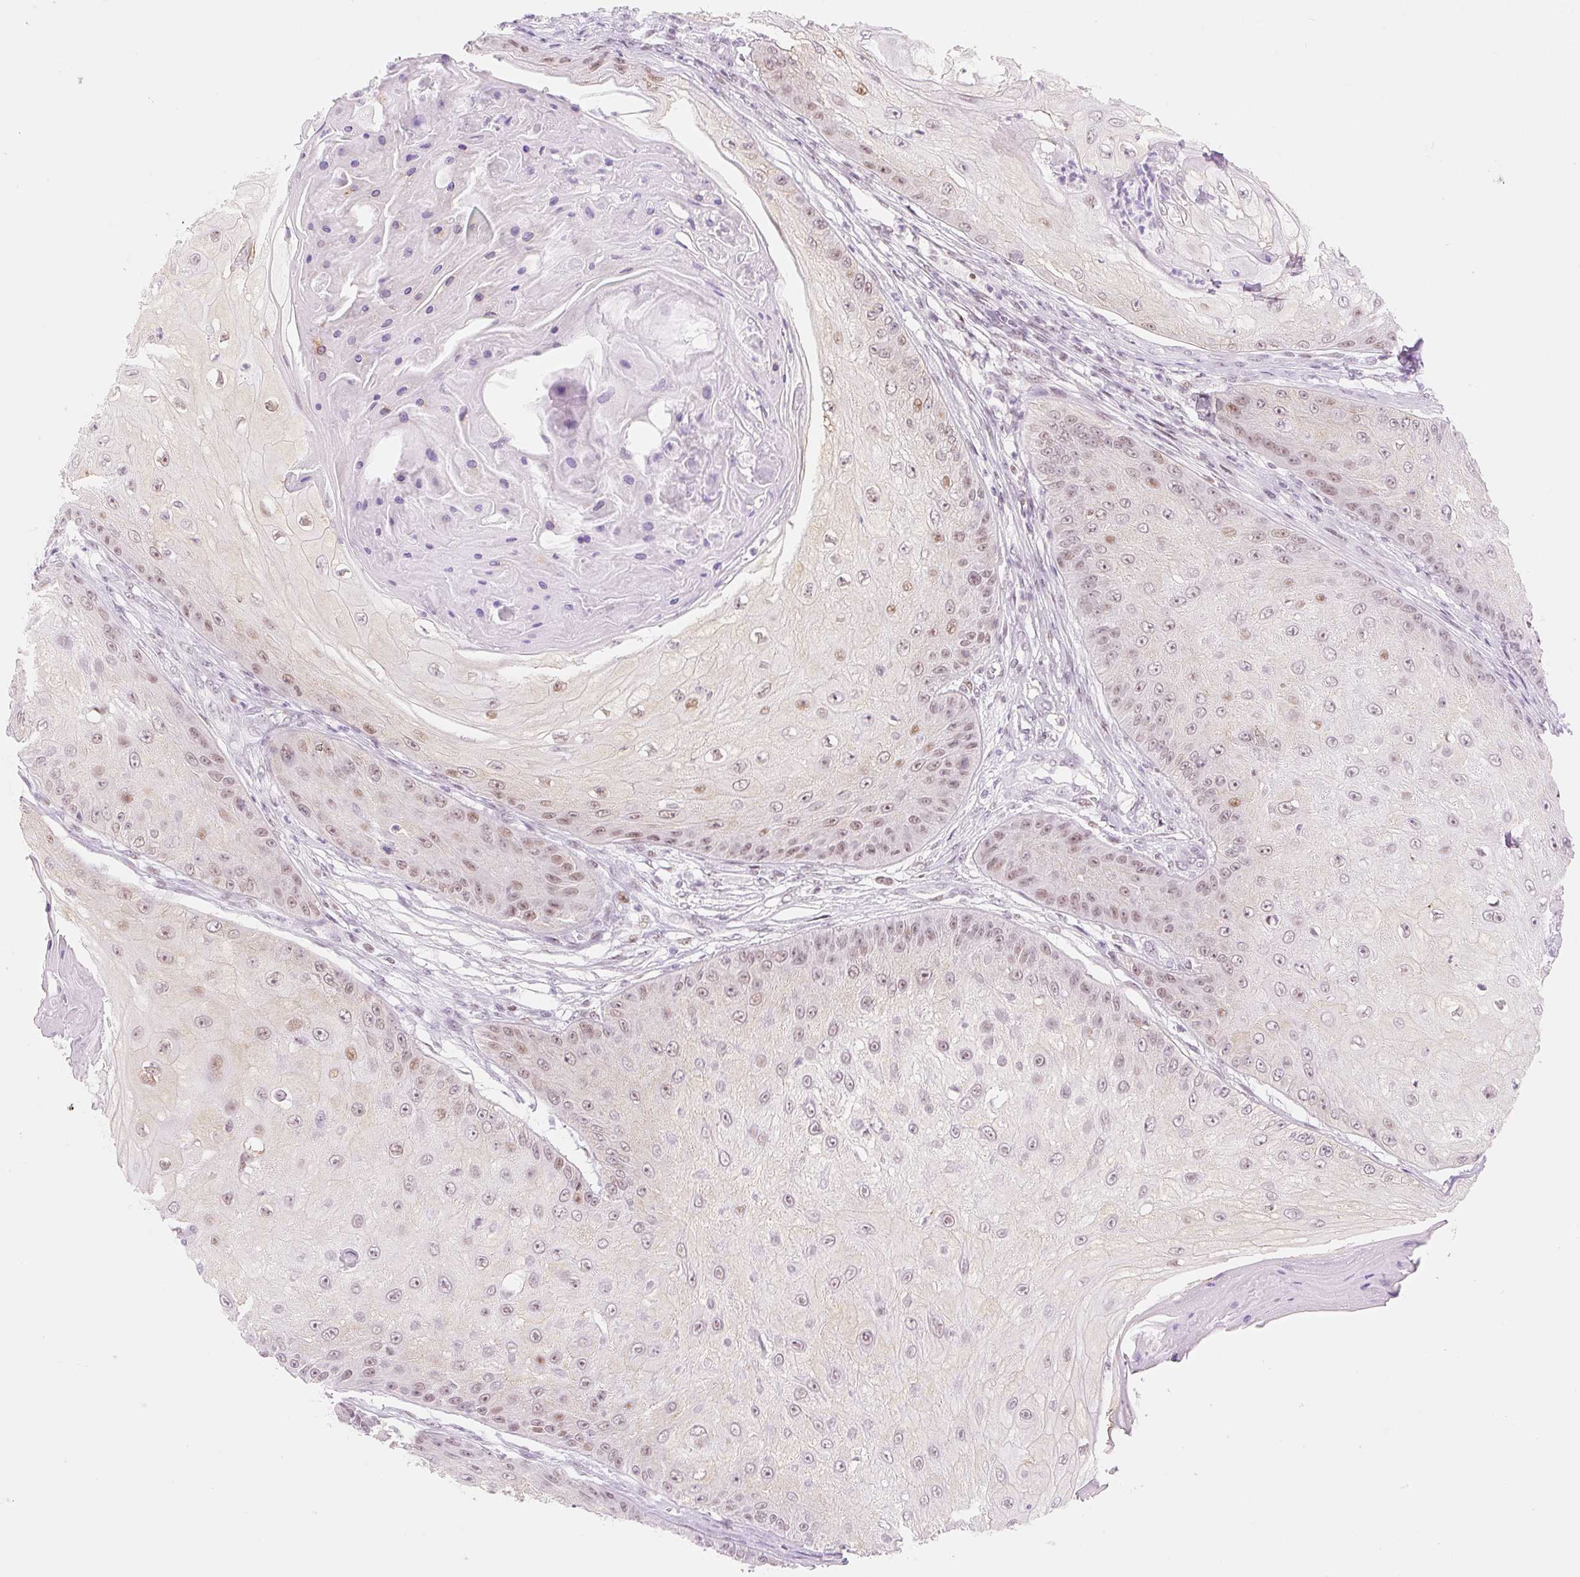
{"staining": {"intensity": "weak", "quantity": "25%-75%", "location": "nuclear"}, "tissue": "skin cancer", "cell_type": "Tumor cells", "image_type": "cancer", "snomed": [{"axis": "morphology", "description": "Squamous cell carcinoma, NOS"}, {"axis": "topography", "description": "Skin"}], "caption": "Protein analysis of skin cancer (squamous cell carcinoma) tissue displays weak nuclear positivity in approximately 25%-75% of tumor cells. The protein is stained brown, and the nuclei are stained in blue (DAB (3,3'-diaminobenzidine) IHC with brightfield microscopy, high magnification).", "gene": "H2BW1", "patient": {"sex": "male", "age": 70}}